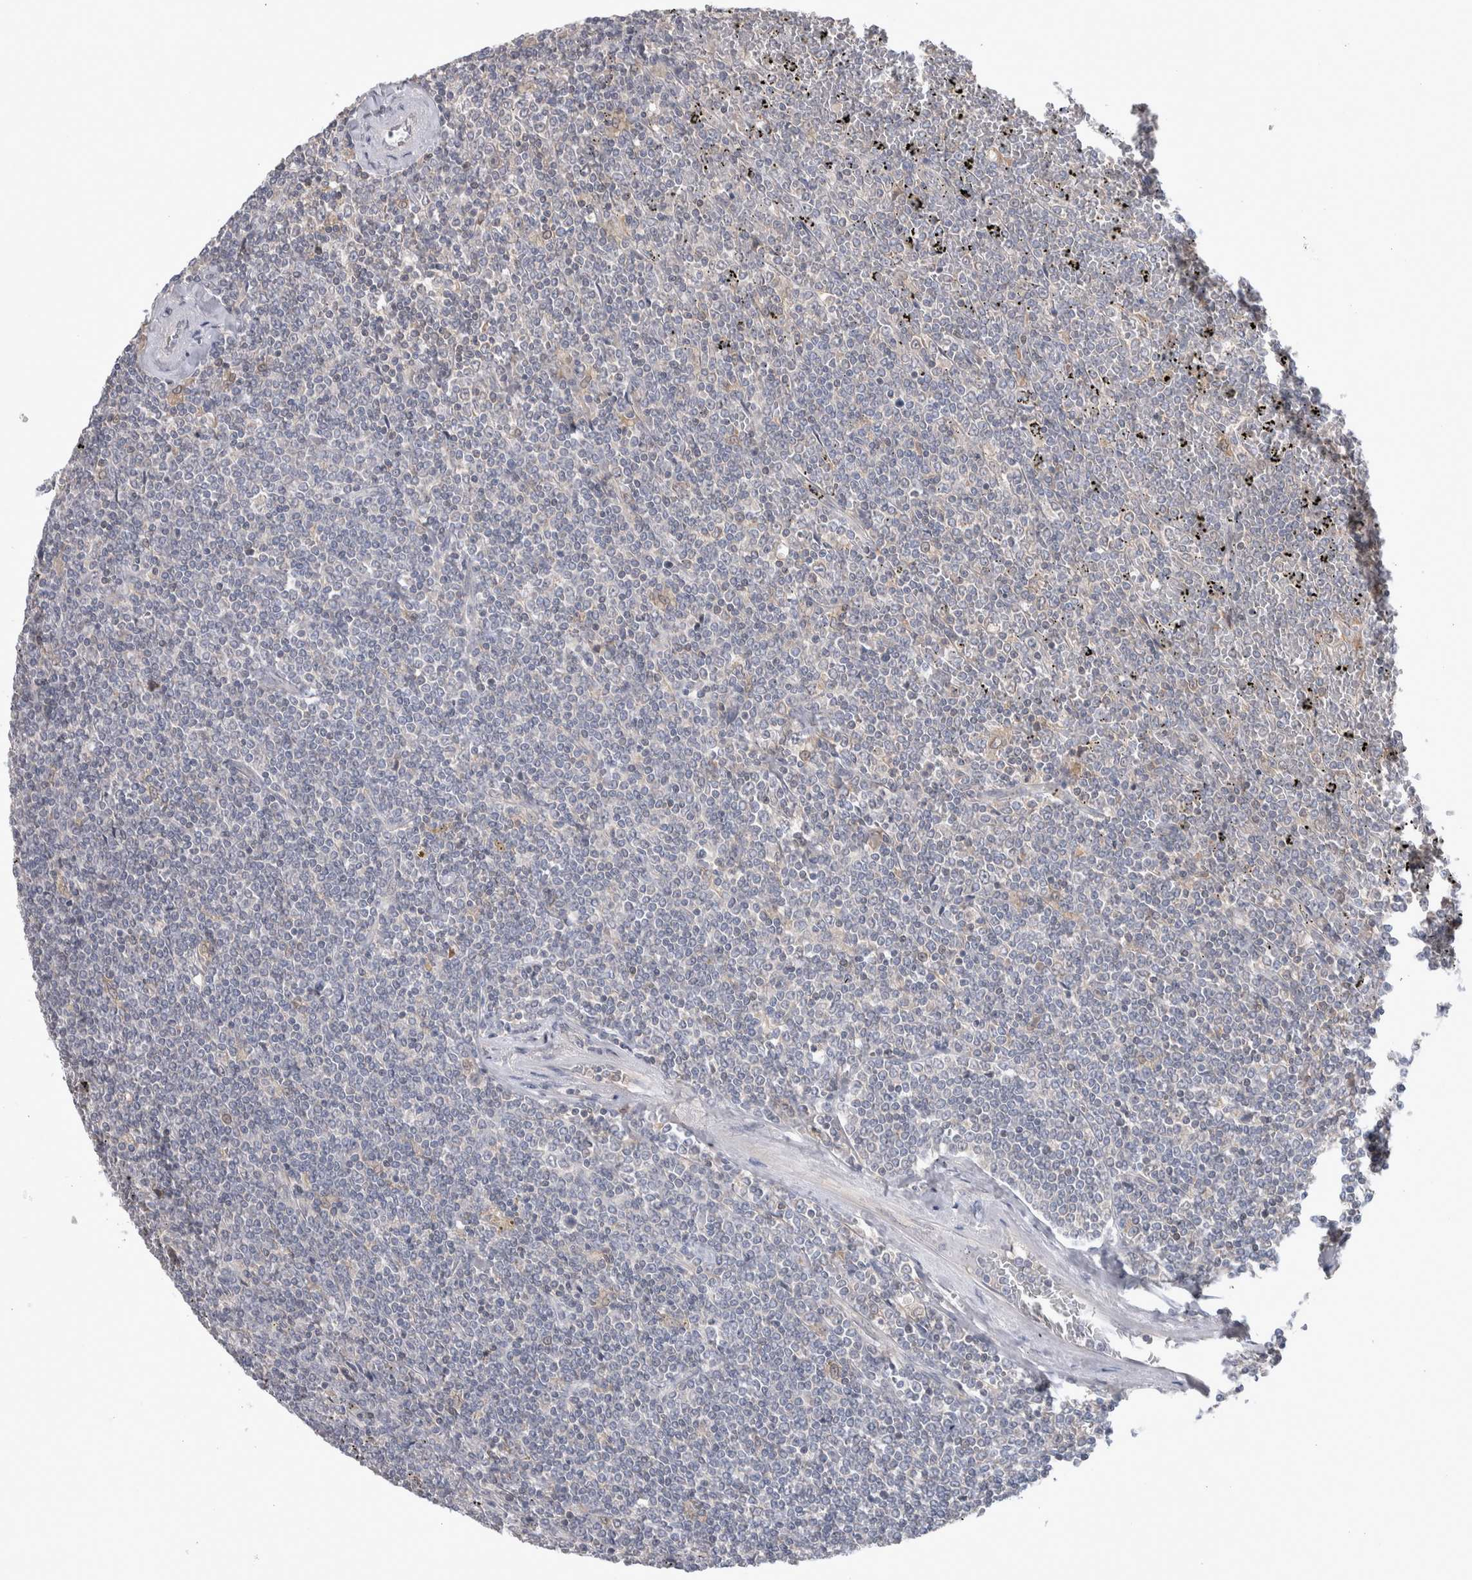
{"staining": {"intensity": "negative", "quantity": "none", "location": "none"}, "tissue": "lymphoma", "cell_type": "Tumor cells", "image_type": "cancer", "snomed": [{"axis": "morphology", "description": "Malignant lymphoma, non-Hodgkin's type, Low grade"}, {"axis": "topography", "description": "Spleen"}], "caption": "The image shows no staining of tumor cells in lymphoma. (DAB (3,3'-diaminobenzidine) immunohistochemistry (IHC), high magnification).", "gene": "HTATIP2", "patient": {"sex": "female", "age": 19}}